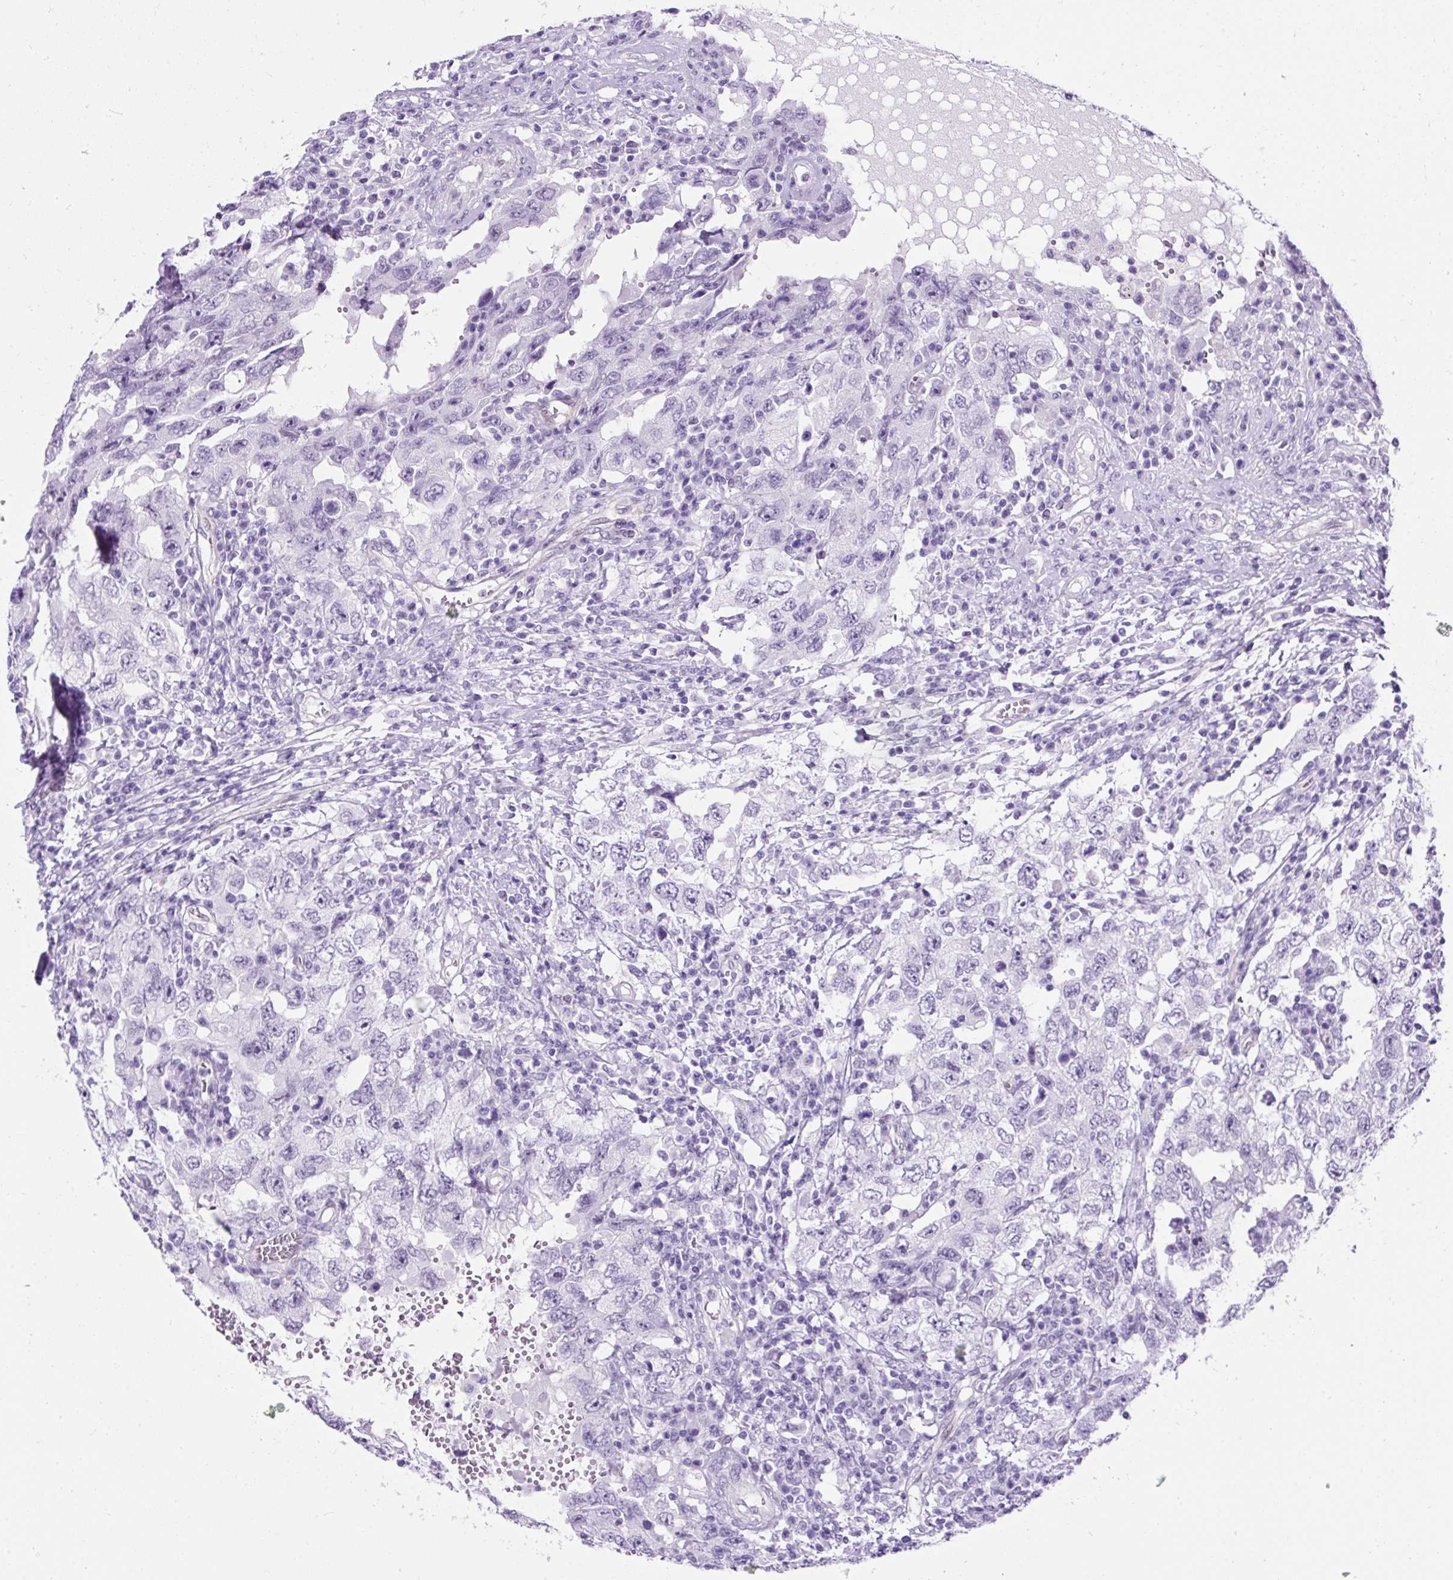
{"staining": {"intensity": "negative", "quantity": "none", "location": "none"}, "tissue": "testis cancer", "cell_type": "Tumor cells", "image_type": "cancer", "snomed": [{"axis": "morphology", "description": "Carcinoma, Embryonal, NOS"}, {"axis": "topography", "description": "Testis"}], "caption": "Immunohistochemistry (IHC) micrograph of neoplastic tissue: human testis embryonal carcinoma stained with DAB (3,3'-diaminobenzidine) exhibits no significant protein positivity in tumor cells. (DAB immunohistochemistry, high magnification).", "gene": "KRT12", "patient": {"sex": "male", "age": 26}}